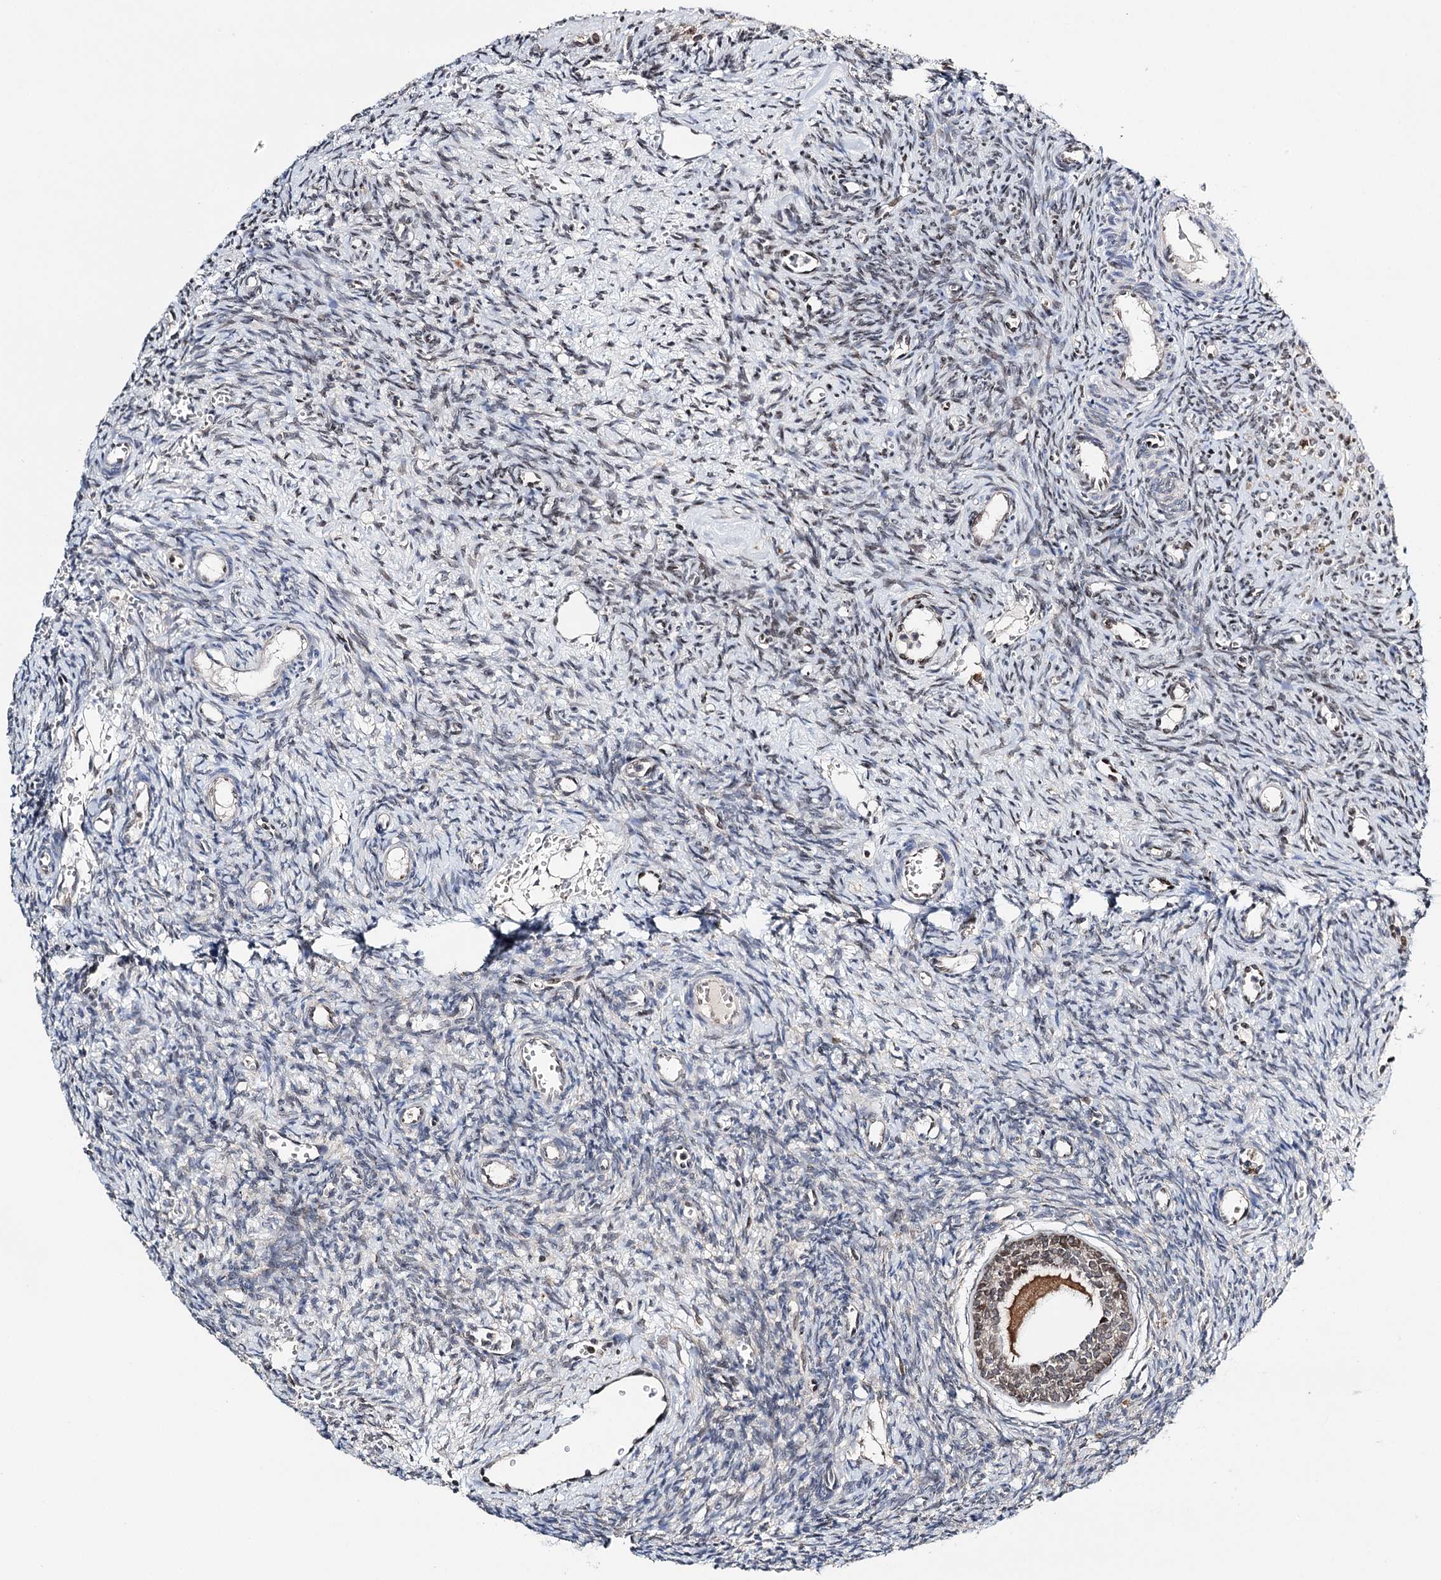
{"staining": {"intensity": "moderate", "quantity": "25%-75%", "location": "cytoplasmic/membranous,nuclear"}, "tissue": "ovary", "cell_type": "Follicle cells", "image_type": "normal", "snomed": [{"axis": "morphology", "description": "Normal tissue, NOS"}, {"axis": "topography", "description": "Ovary"}], "caption": "Follicle cells exhibit moderate cytoplasmic/membranous,nuclear expression in approximately 25%-75% of cells in benign ovary. (DAB IHC with brightfield microscopy, high magnification).", "gene": "CFAP46", "patient": {"sex": "female", "age": 39}}